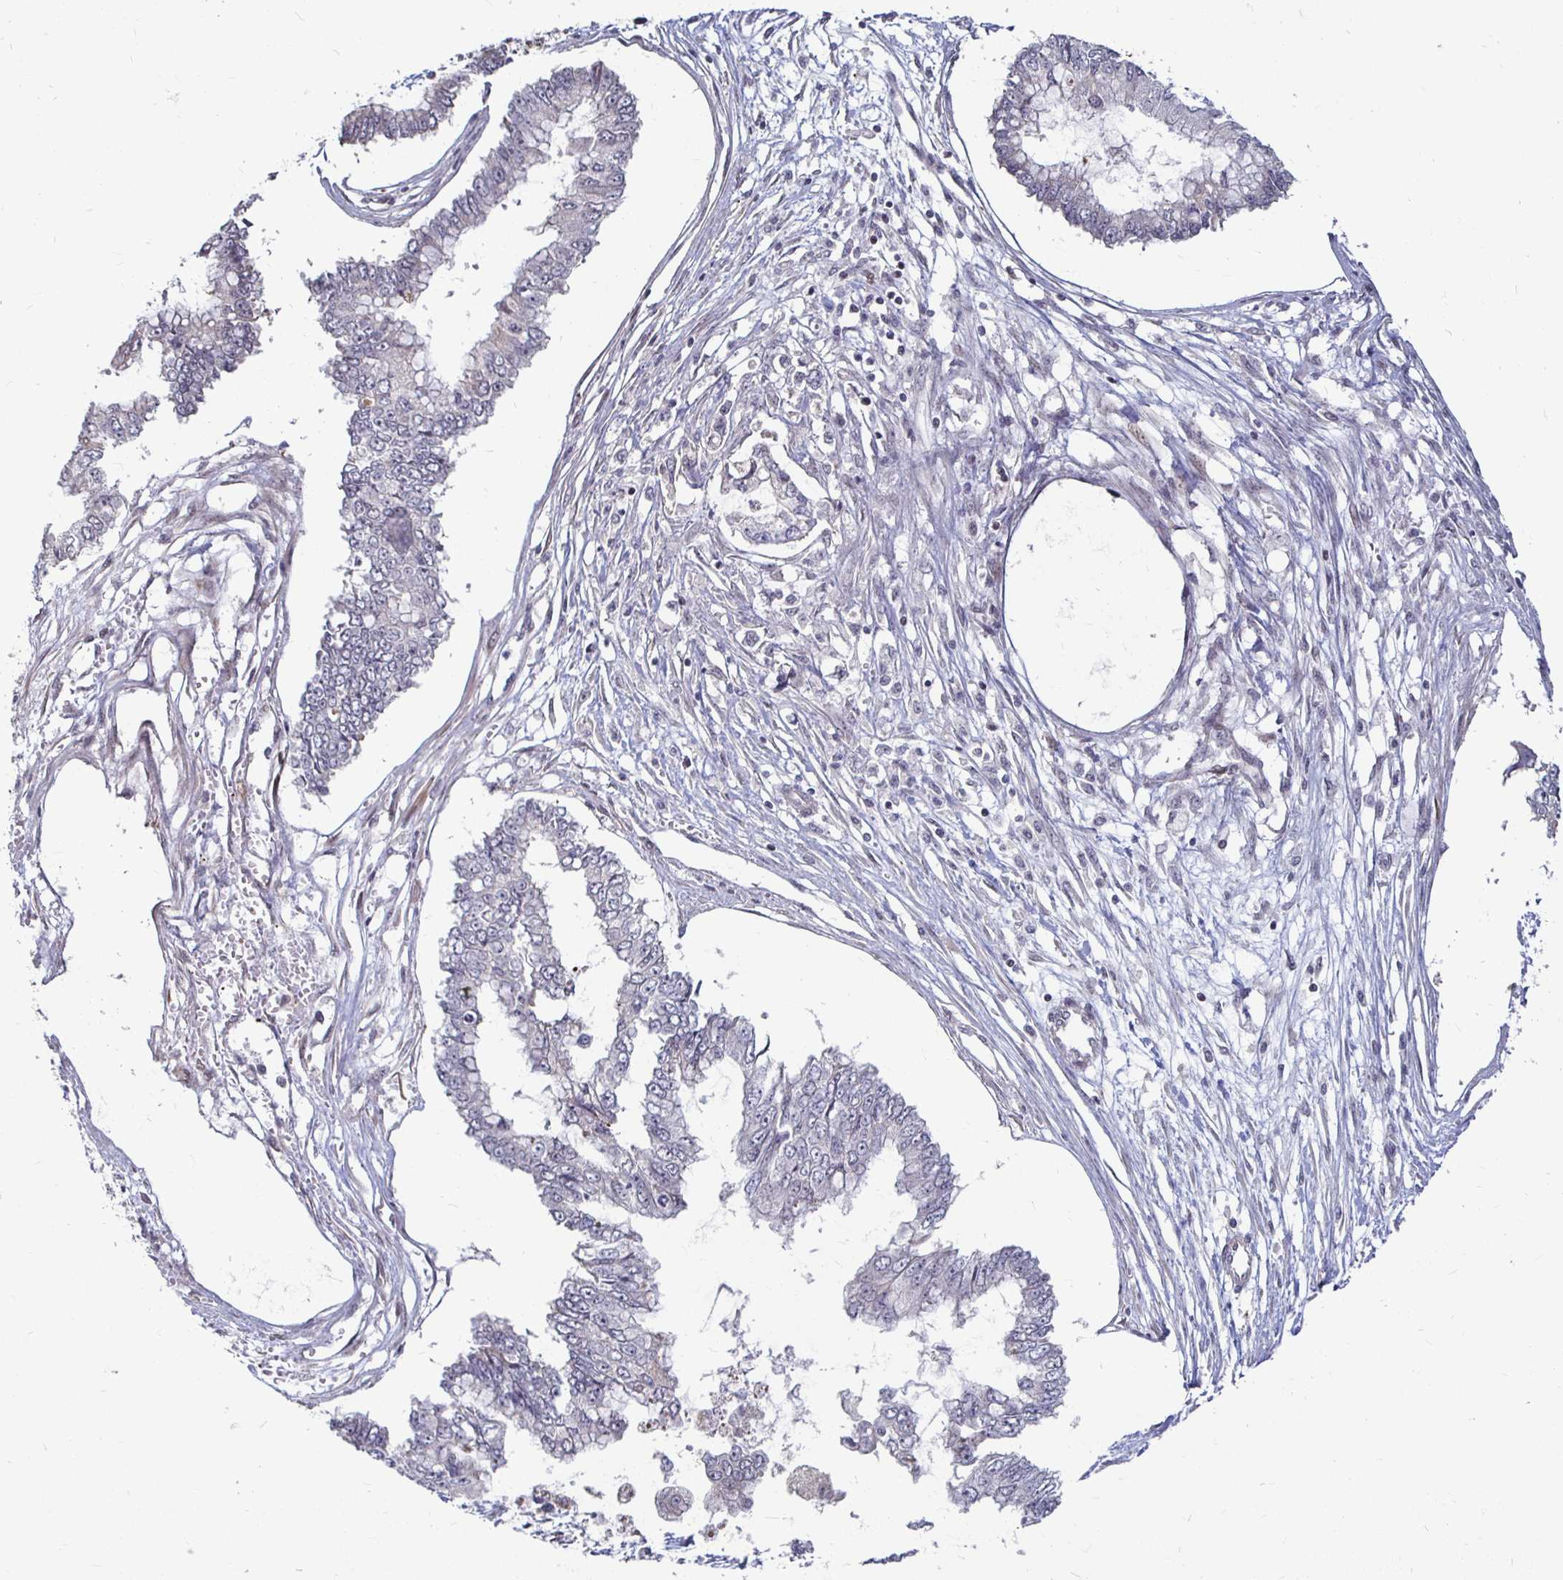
{"staining": {"intensity": "negative", "quantity": "none", "location": "none"}, "tissue": "ovarian cancer", "cell_type": "Tumor cells", "image_type": "cancer", "snomed": [{"axis": "morphology", "description": "Cystadenocarcinoma, mucinous, NOS"}, {"axis": "topography", "description": "Ovary"}], "caption": "This is a photomicrograph of immunohistochemistry staining of mucinous cystadenocarcinoma (ovarian), which shows no staining in tumor cells.", "gene": "CAPN11", "patient": {"sex": "female", "age": 72}}